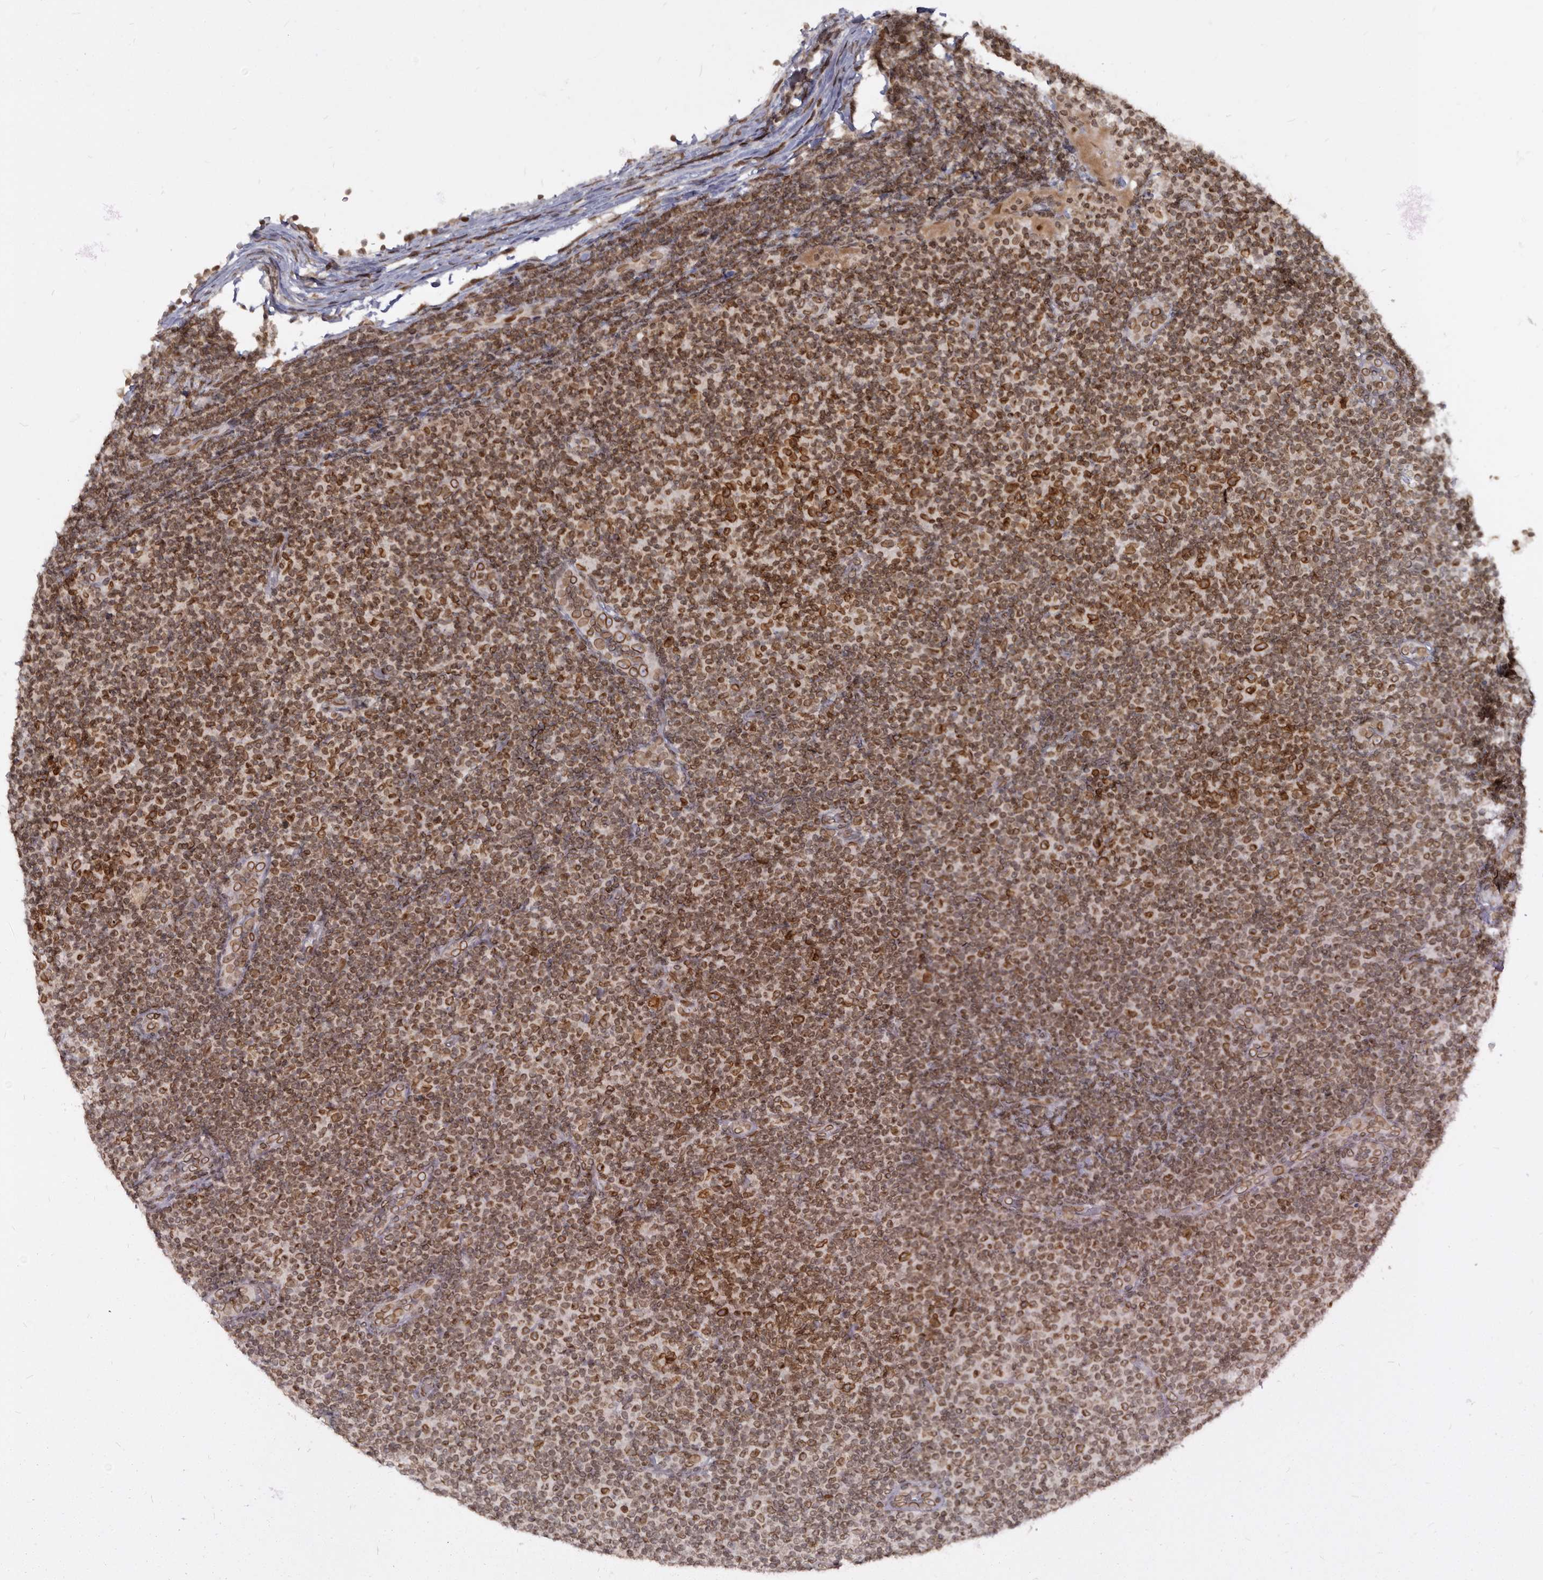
{"staining": {"intensity": "moderate", "quantity": ">75%", "location": "cytoplasmic/membranous,nuclear"}, "tissue": "lymphoma", "cell_type": "Tumor cells", "image_type": "cancer", "snomed": [{"axis": "morphology", "description": "Malignant lymphoma, non-Hodgkin's type, Low grade"}, {"axis": "topography", "description": "Lymph node"}], "caption": "A histopathology image of human malignant lymphoma, non-Hodgkin's type (low-grade) stained for a protein exhibits moderate cytoplasmic/membranous and nuclear brown staining in tumor cells.", "gene": "NUP153", "patient": {"sex": "male", "age": 83}}